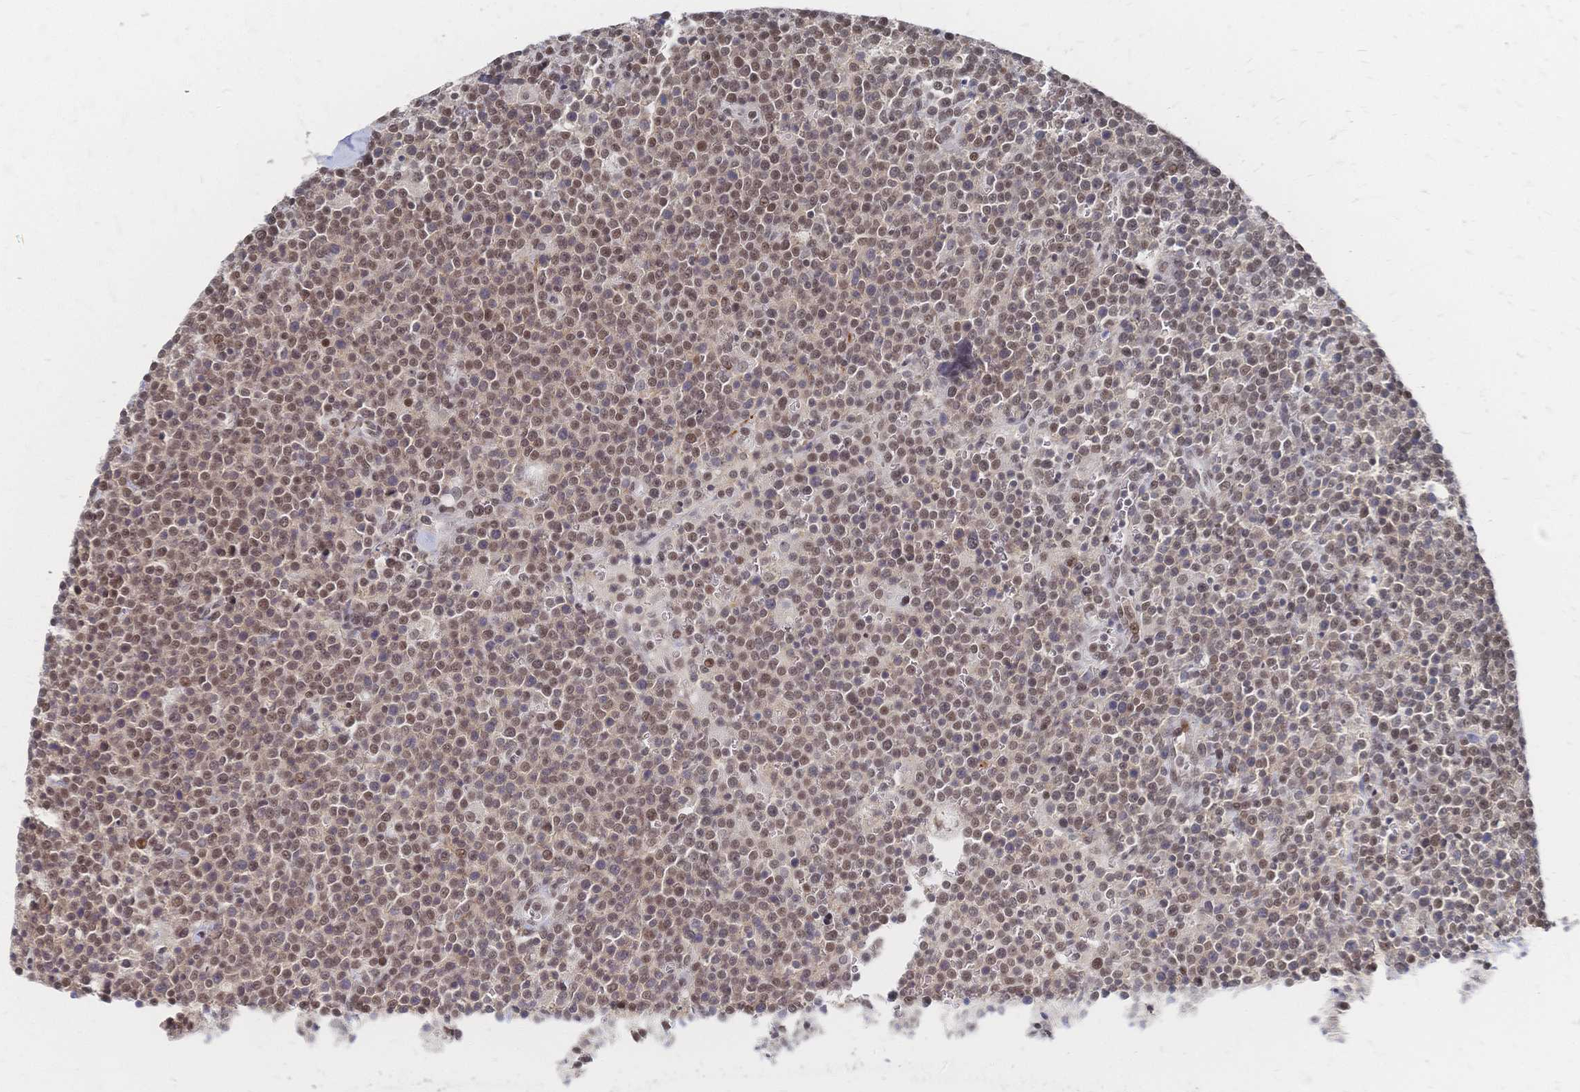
{"staining": {"intensity": "moderate", "quantity": ">75%", "location": "nuclear"}, "tissue": "lymphoma", "cell_type": "Tumor cells", "image_type": "cancer", "snomed": [{"axis": "morphology", "description": "Malignant lymphoma, non-Hodgkin's type, High grade"}, {"axis": "topography", "description": "Lymph node"}], "caption": "DAB (3,3'-diaminobenzidine) immunohistochemical staining of lymphoma demonstrates moderate nuclear protein staining in approximately >75% of tumor cells.", "gene": "NELFA", "patient": {"sex": "male", "age": 61}}